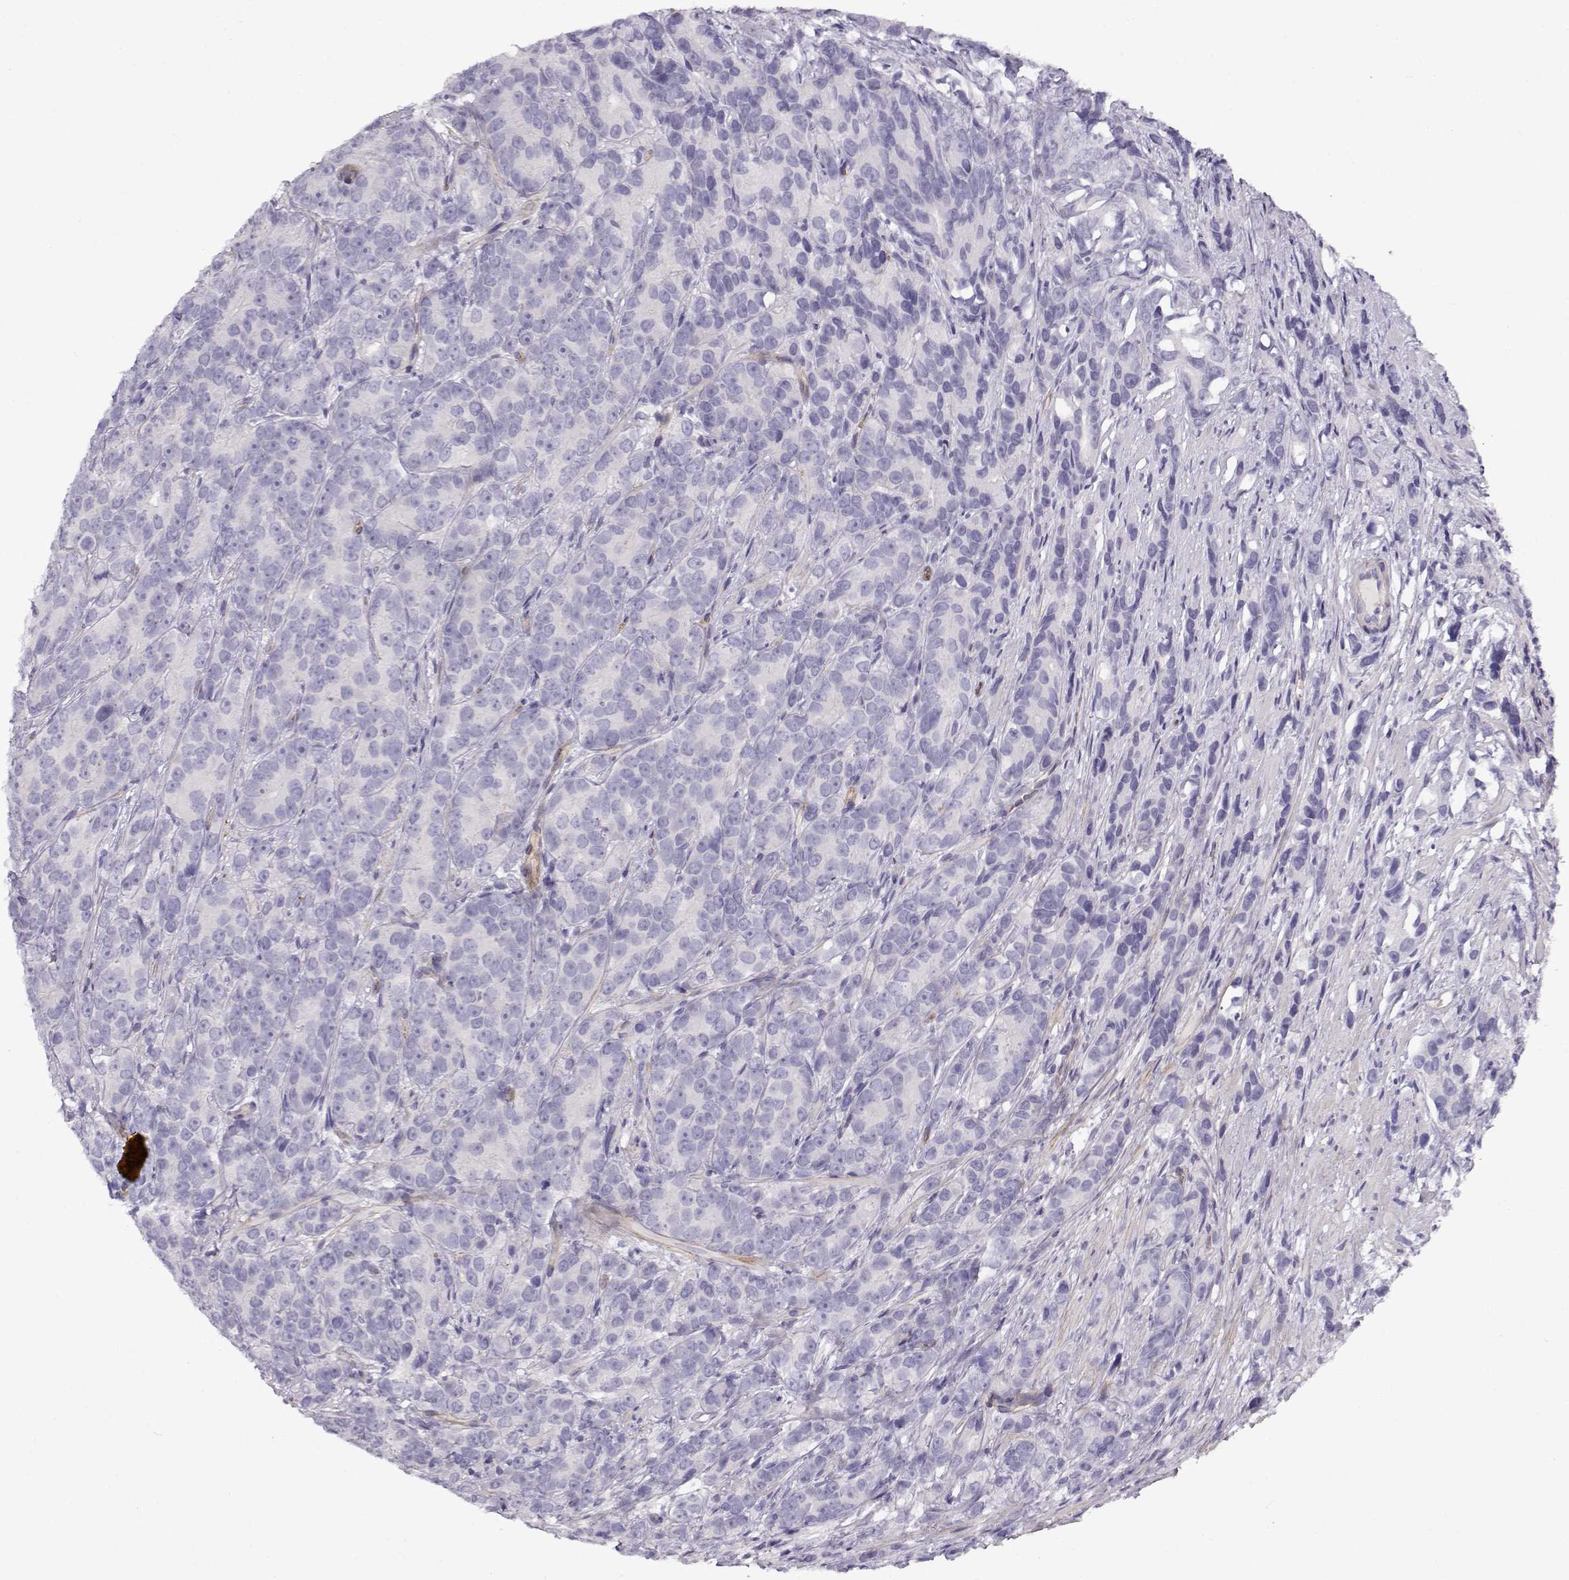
{"staining": {"intensity": "negative", "quantity": "none", "location": "none"}, "tissue": "prostate cancer", "cell_type": "Tumor cells", "image_type": "cancer", "snomed": [{"axis": "morphology", "description": "Adenocarcinoma, High grade"}, {"axis": "topography", "description": "Prostate"}], "caption": "This is a image of immunohistochemistry (IHC) staining of prostate adenocarcinoma (high-grade), which shows no positivity in tumor cells.", "gene": "MYO1A", "patient": {"sex": "male", "age": 90}}